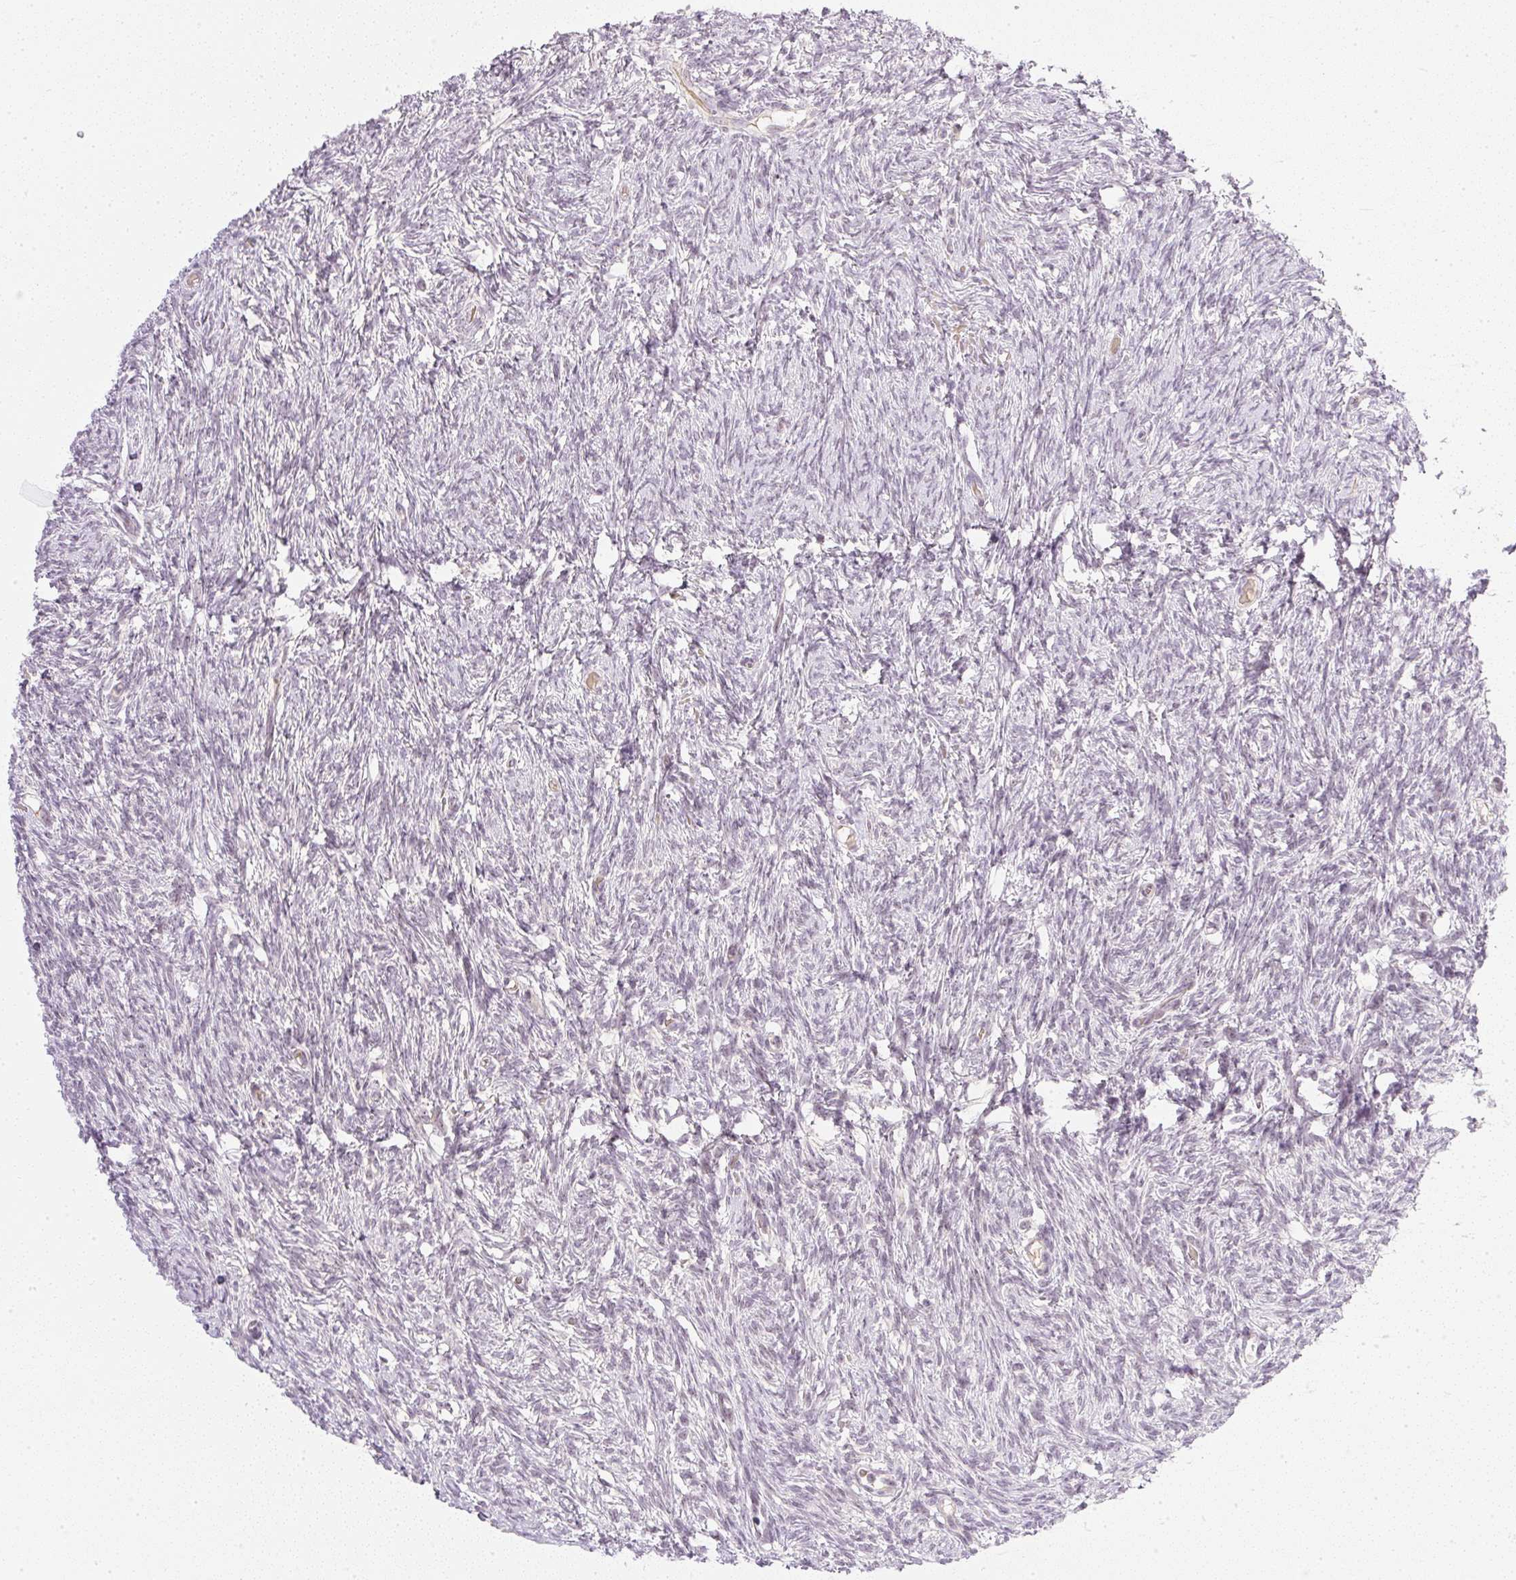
{"staining": {"intensity": "negative", "quantity": "none", "location": "none"}, "tissue": "ovary", "cell_type": "Ovarian stroma cells", "image_type": "normal", "snomed": [{"axis": "morphology", "description": "Normal tissue, NOS"}, {"axis": "topography", "description": "Ovary"}], "caption": "IHC histopathology image of unremarkable ovary: human ovary stained with DAB (3,3'-diaminobenzidine) demonstrates no significant protein positivity in ovarian stroma cells.", "gene": "AAR2", "patient": {"sex": "female", "age": 33}}